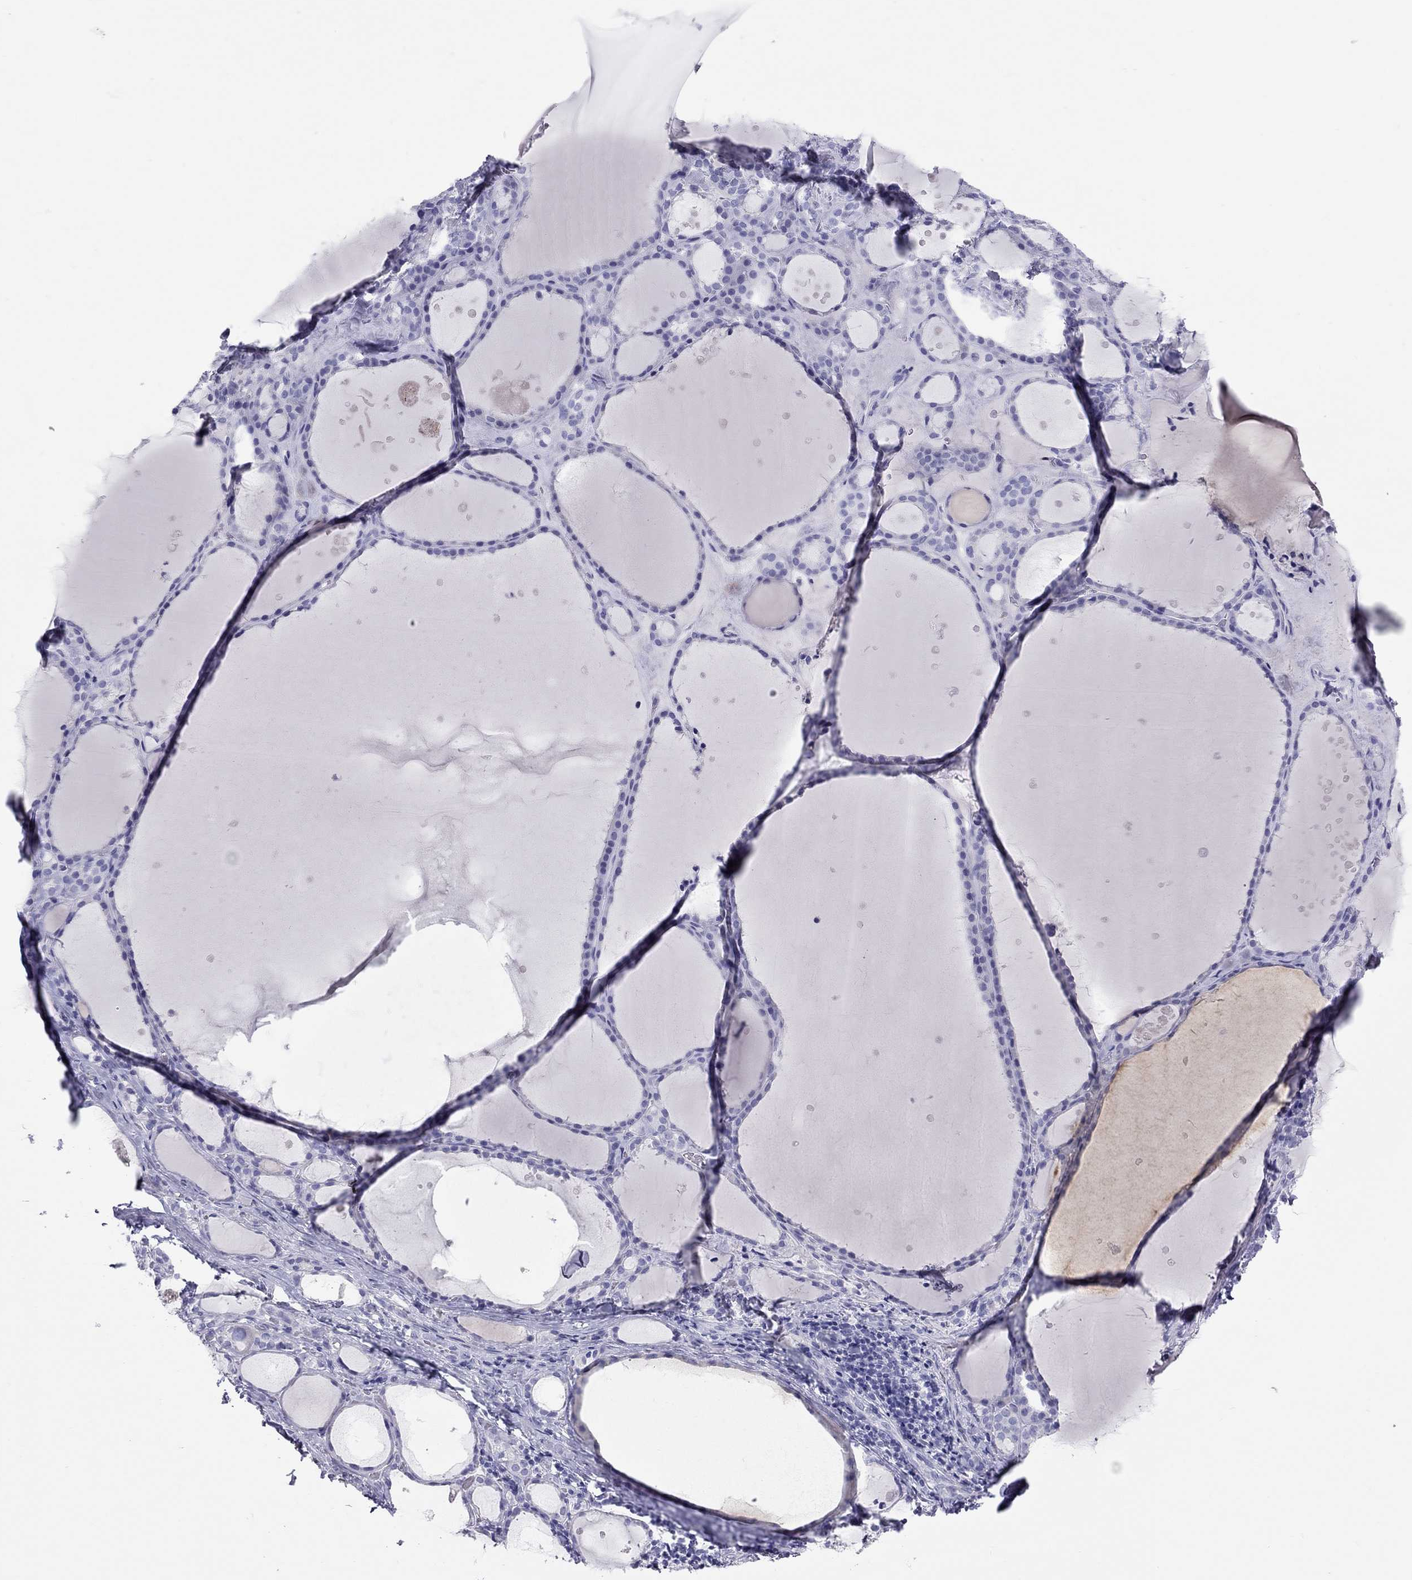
{"staining": {"intensity": "negative", "quantity": "none", "location": "none"}, "tissue": "thyroid gland", "cell_type": "Glandular cells", "image_type": "normal", "snomed": [{"axis": "morphology", "description": "Normal tissue, NOS"}, {"axis": "topography", "description": "Thyroid gland"}], "caption": "IHC of normal human thyroid gland exhibits no staining in glandular cells. (Immunohistochemistry, brightfield microscopy, high magnification).", "gene": "STAG3", "patient": {"sex": "male", "age": 68}}